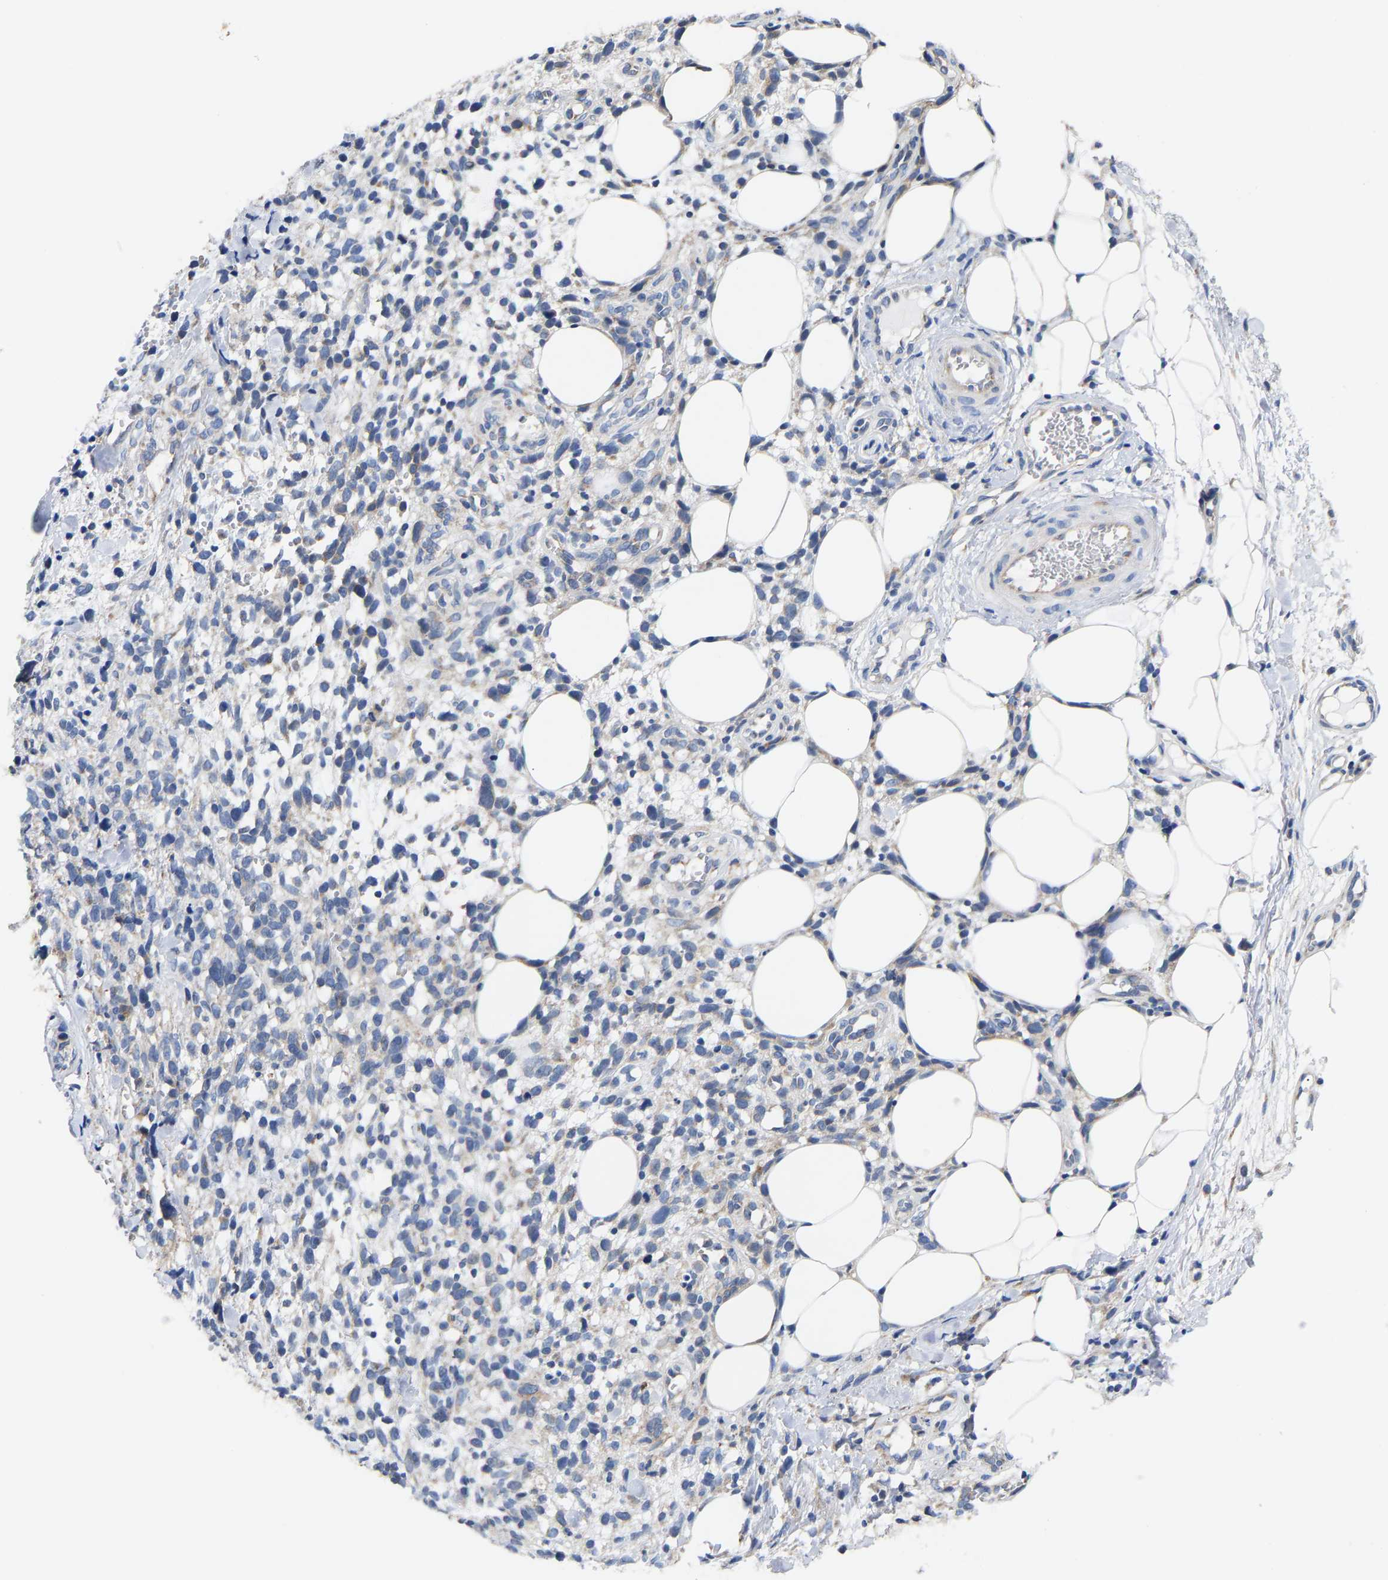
{"staining": {"intensity": "negative", "quantity": "none", "location": "none"}, "tissue": "melanoma", "cell_type": "Tumor cells", "image_type": "cancer", "snomed": [{"axis": "morphology", "description": "Malignant melanoma, NOS"}, {"axis": "topography", "description": "Skin"}], "caption": "Melanoma was stained to show a protein in brown. There is no significant positivity in tumor cells. Brightfield microscopy of IHC stained with DAB (brown) and hematoxylin (blue), captured at high magnification.", "gene": "PPP1R15A", "patient": {"sex": "female", "age": 55}}